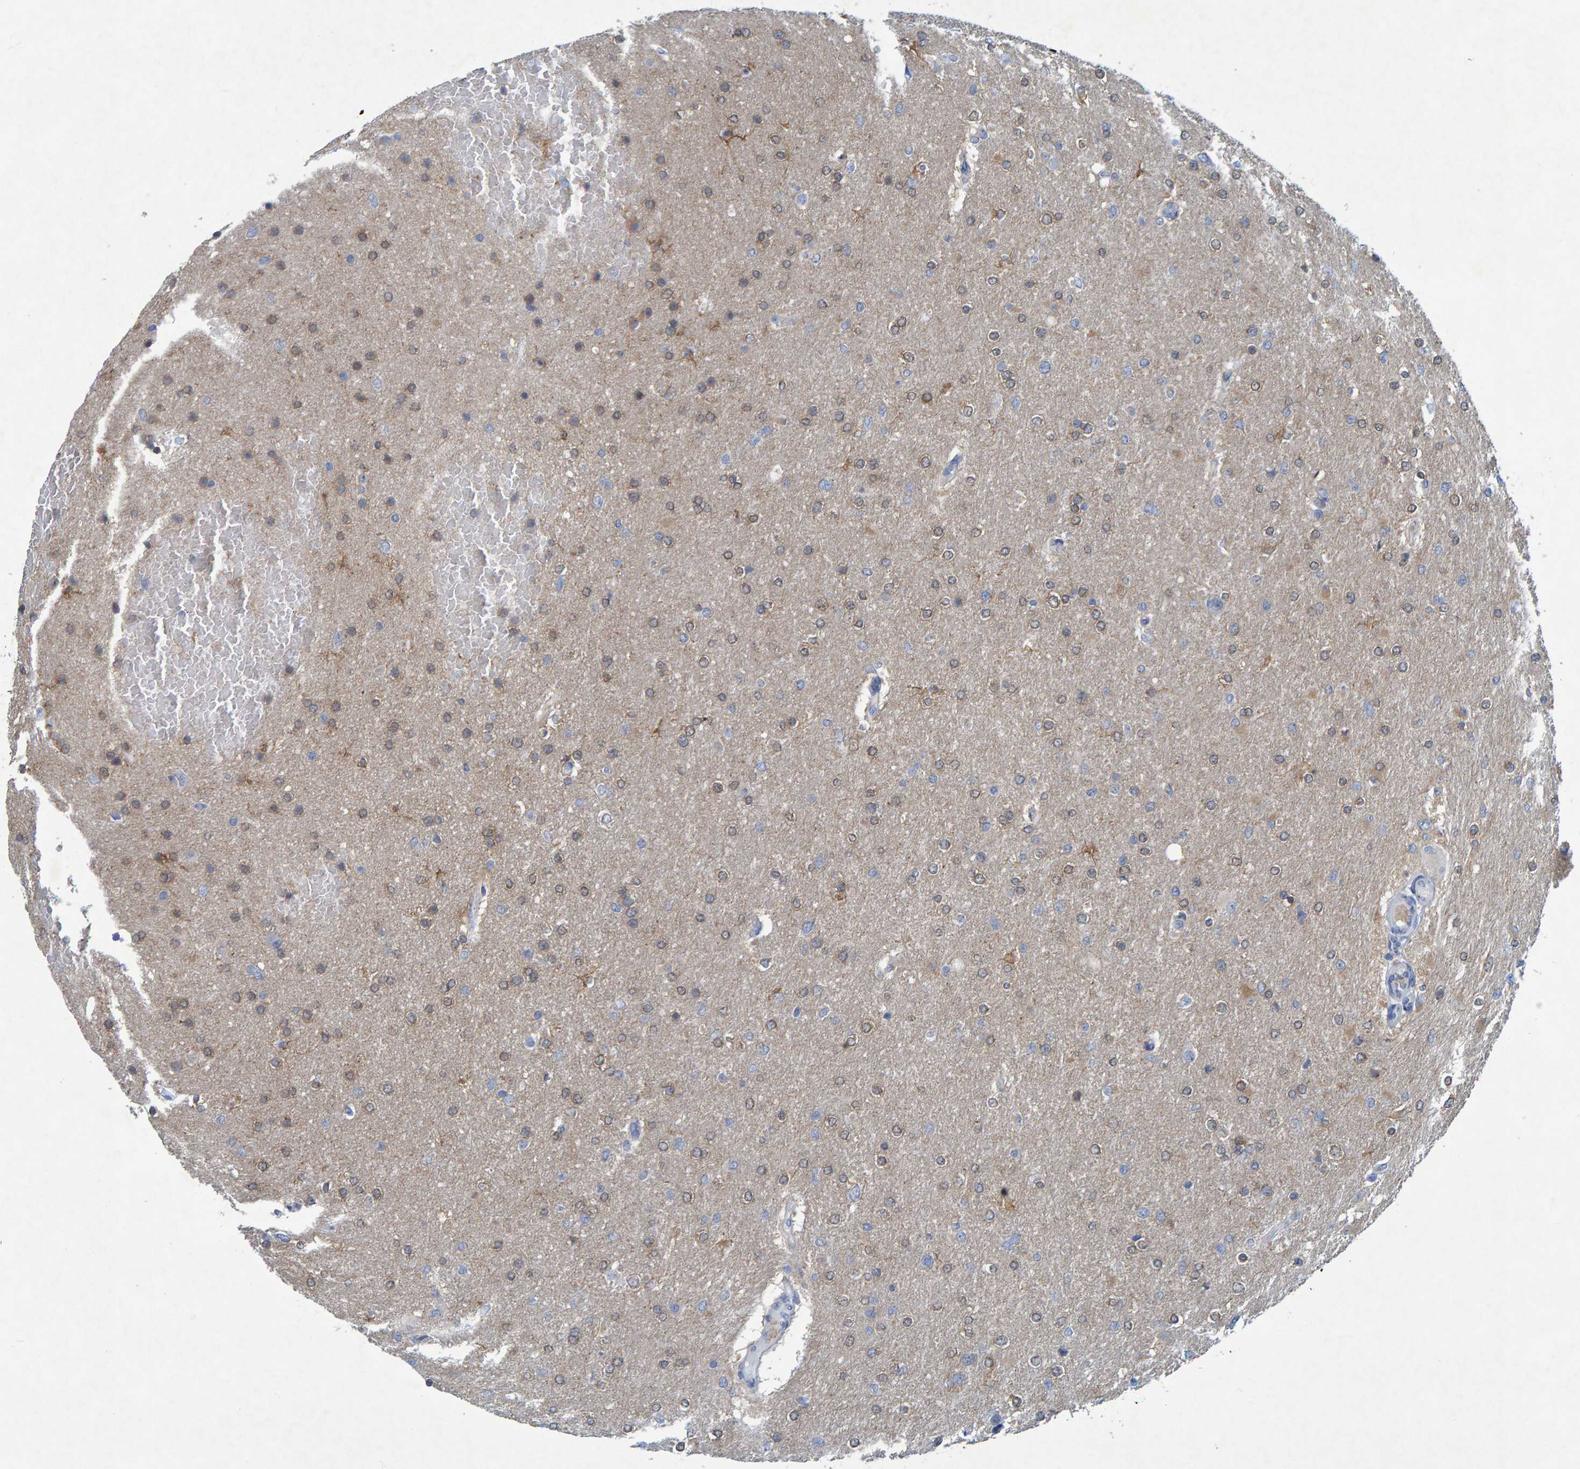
{"staining": {"intensity": "weak", "quantity": ">75%", "location": "cytoplasmic/membranous"}, "tissue": "glioma", "cell_type": "Tumor cells", "image_type": "cancer", "snomed": [{"axis": "morphology", "description": "Glioma, malignant, High grade"}, {"axis": "topography", "description": "Cerebral cortex"}], "caption": "Immunohistochemistry micrograph of malignant glioma (high-grade) stained for a protein (brown), which demonstrates low levels of weak cytoplasmic/membranous staining in approximately >75% of tumor cells.", "gene": "ALAD", "patient": {"sex": "female", "age": 36}}